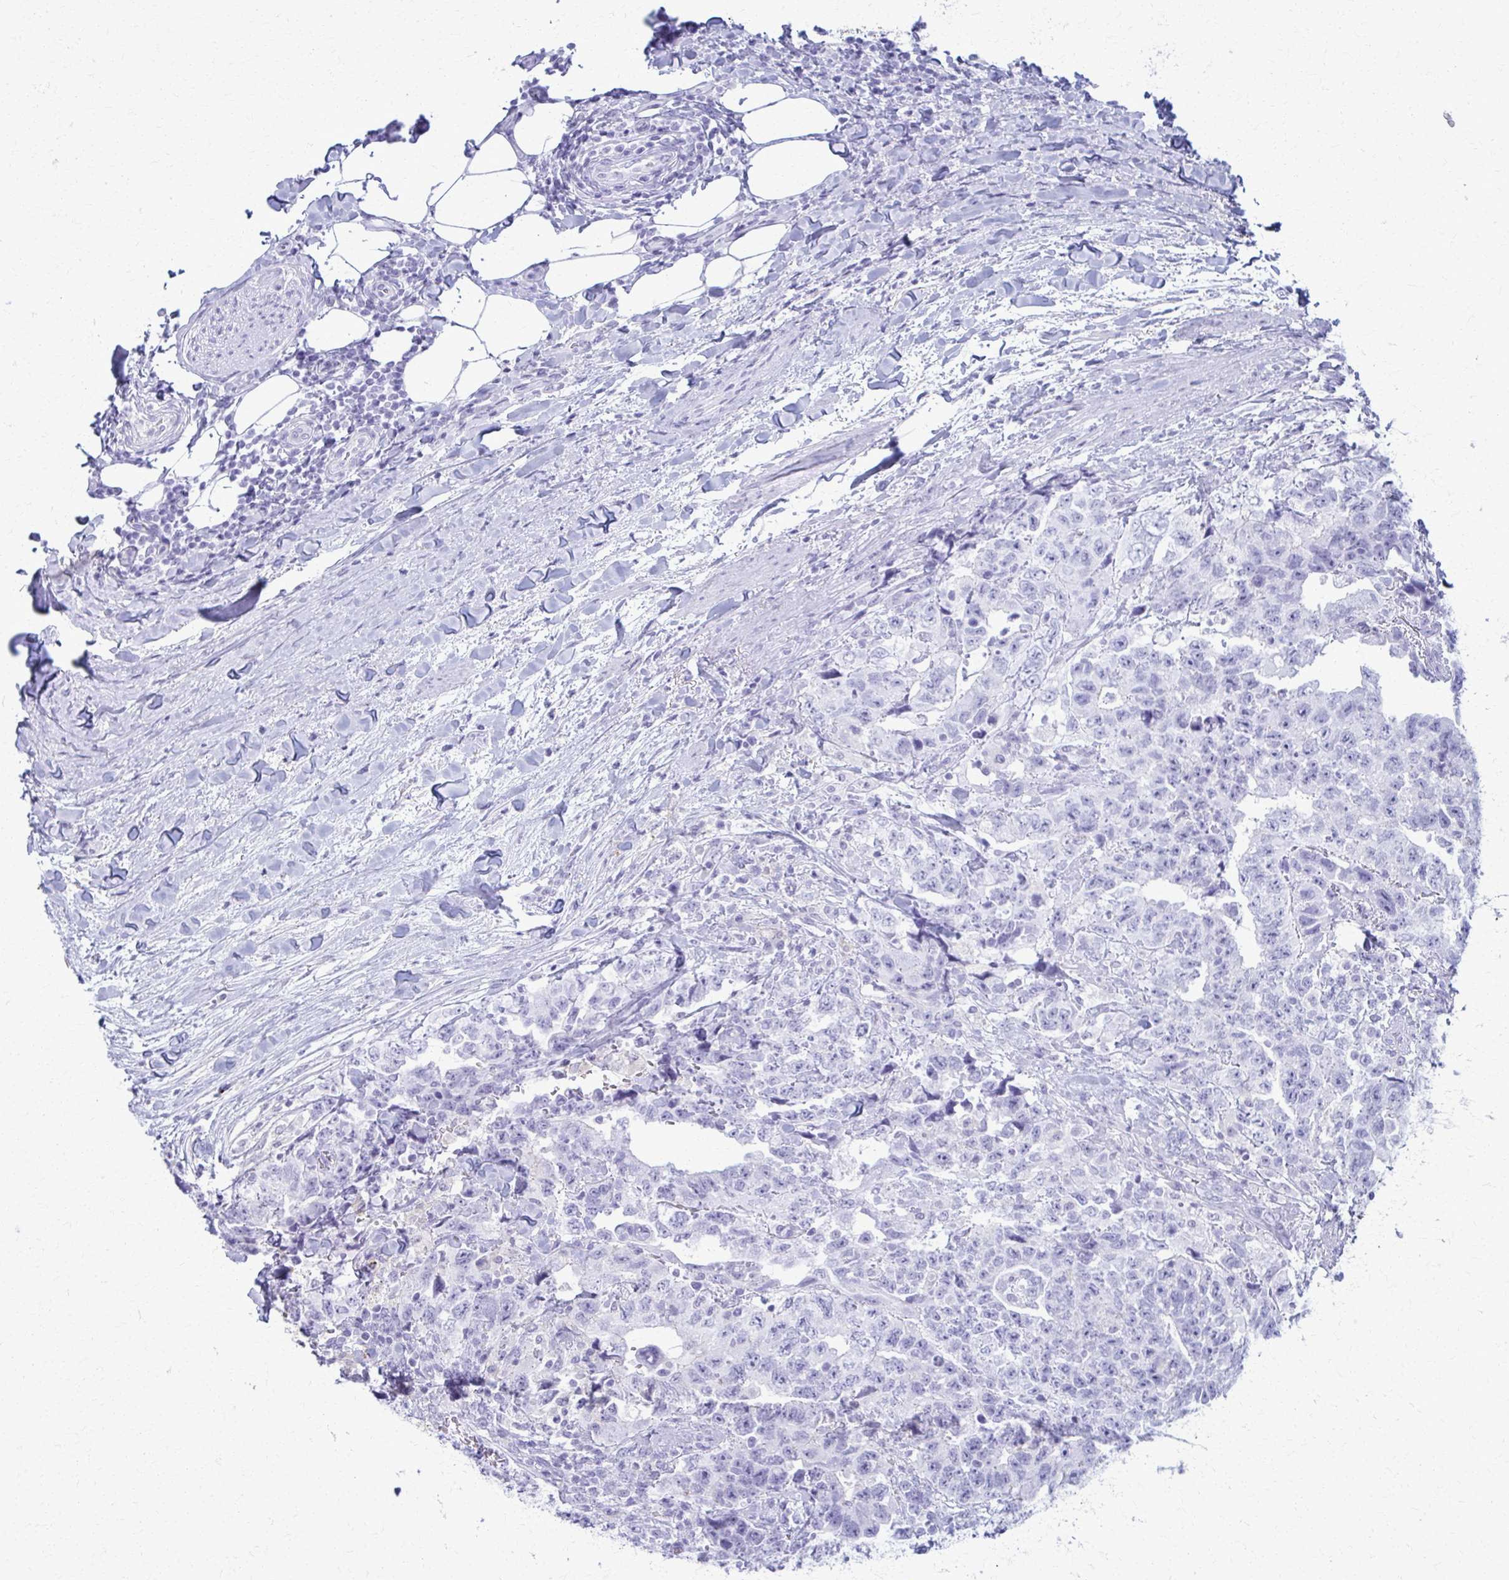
{"staining": {"intensity": "negative", "quantity": "none", "location": "none"}, "tissue": "testis cancer", "cell_type": "Tumor cells", "image_type": "cancer", "snomed": [{"axis": "morphology", "description": "Carcinoma, Embryonal, NOS"}, {"axis": "topography", "description": "Testis"}], "caption": "A histopathology image of testis embryonal carcinoma stained for a protein demonstrates no brown staining in tumor cells. (DAB (3,3'-diaminobenzidine) immunohistochemistry (IHC) visualized using brightfield microscopy, high magnification).", "gene": "ACSM2B", "patient": {"sex": "male", "age": 24}}